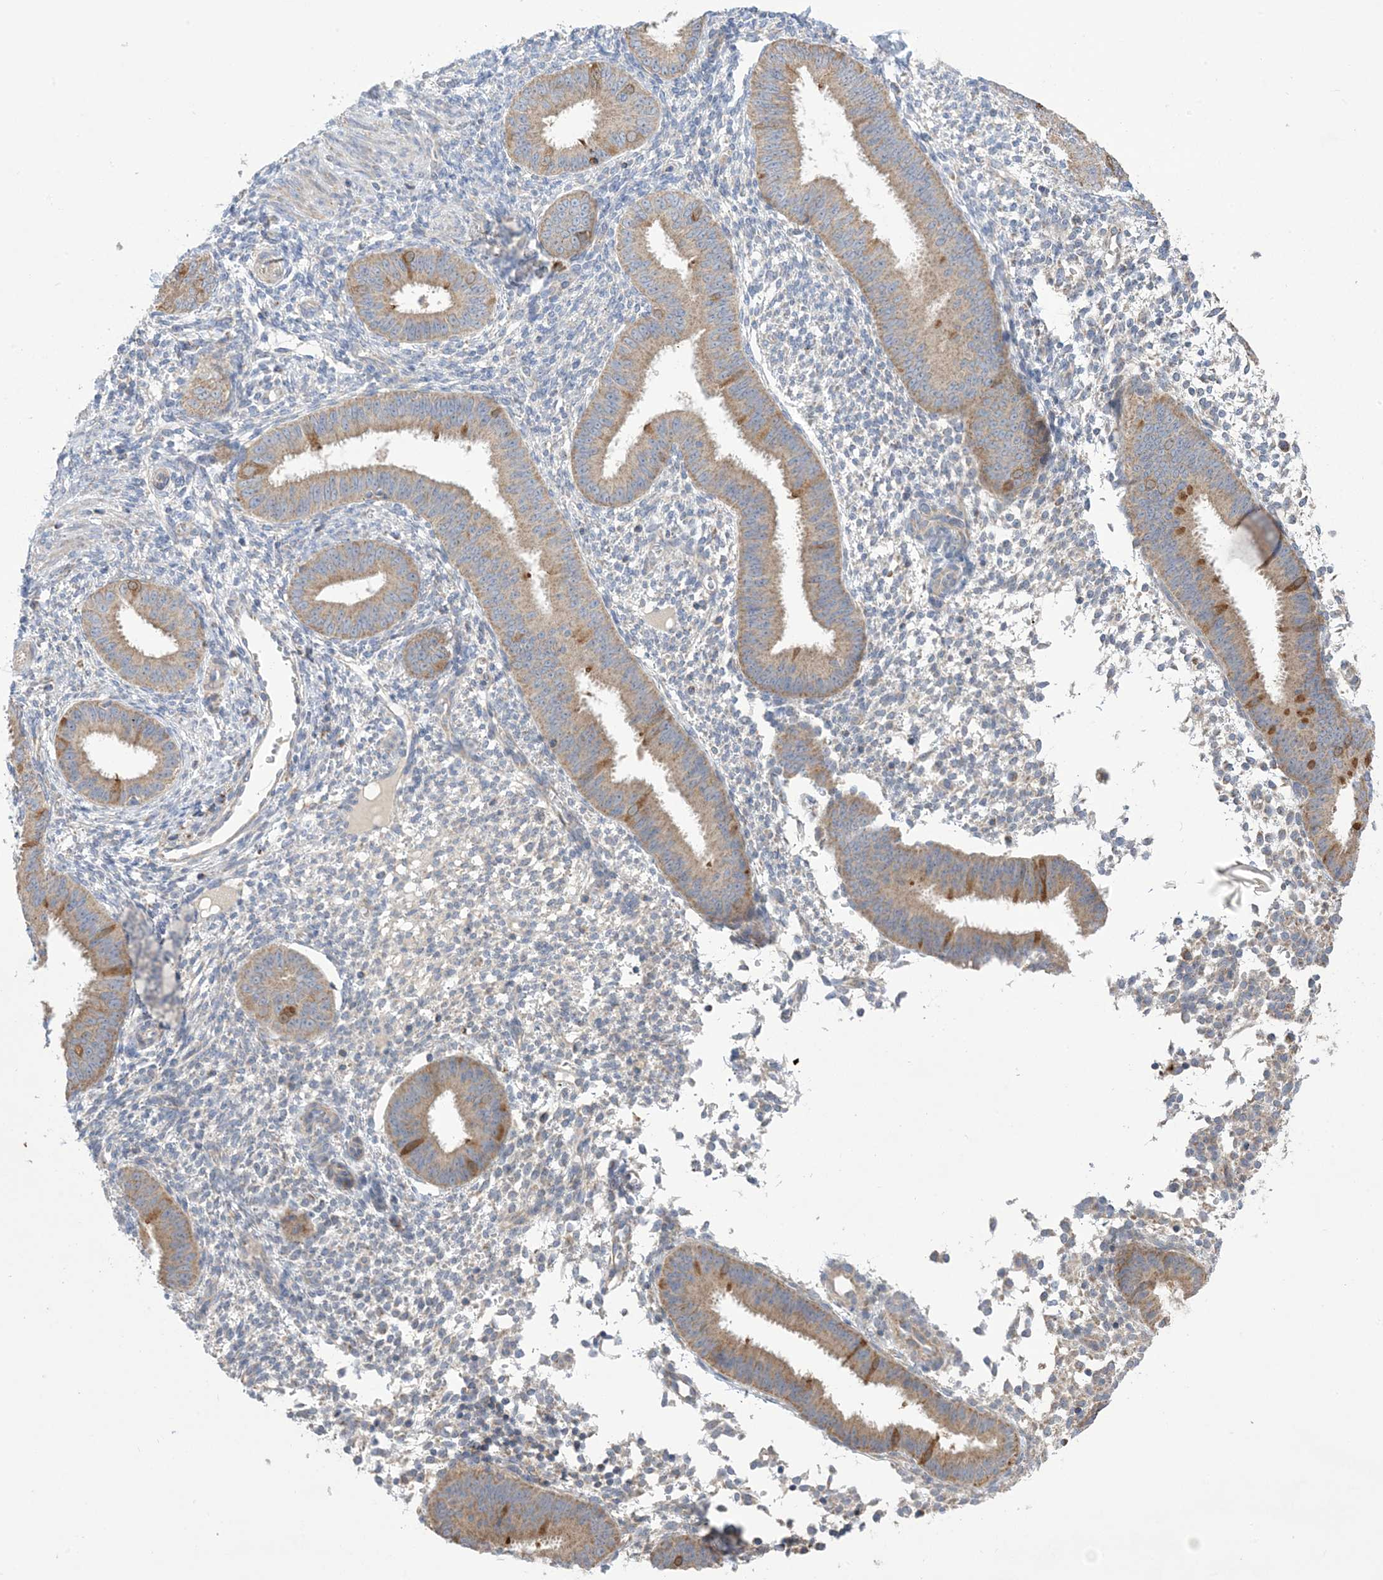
{"staining": {"intensity": "negative", "quantity": "none", "location": "none"}, "tissue": "endometrium", "cell_type": "Cells in endometrial stroma", "image_type": "normal", "snomed": [{"axis": "morphology", "description": "Normal tissue, NOS"}, {"axis": "topography", "description": "Uterus"}, {"axis": "topography", "description": "Endometrium"}], "caption": "Endometrium stained for a protein using immunohistochemistry (IHC) reveals no positivity cells in endometrial stroma.", "gene": "CLEC16A", "patient": {"sex": "female", "age": 48}}